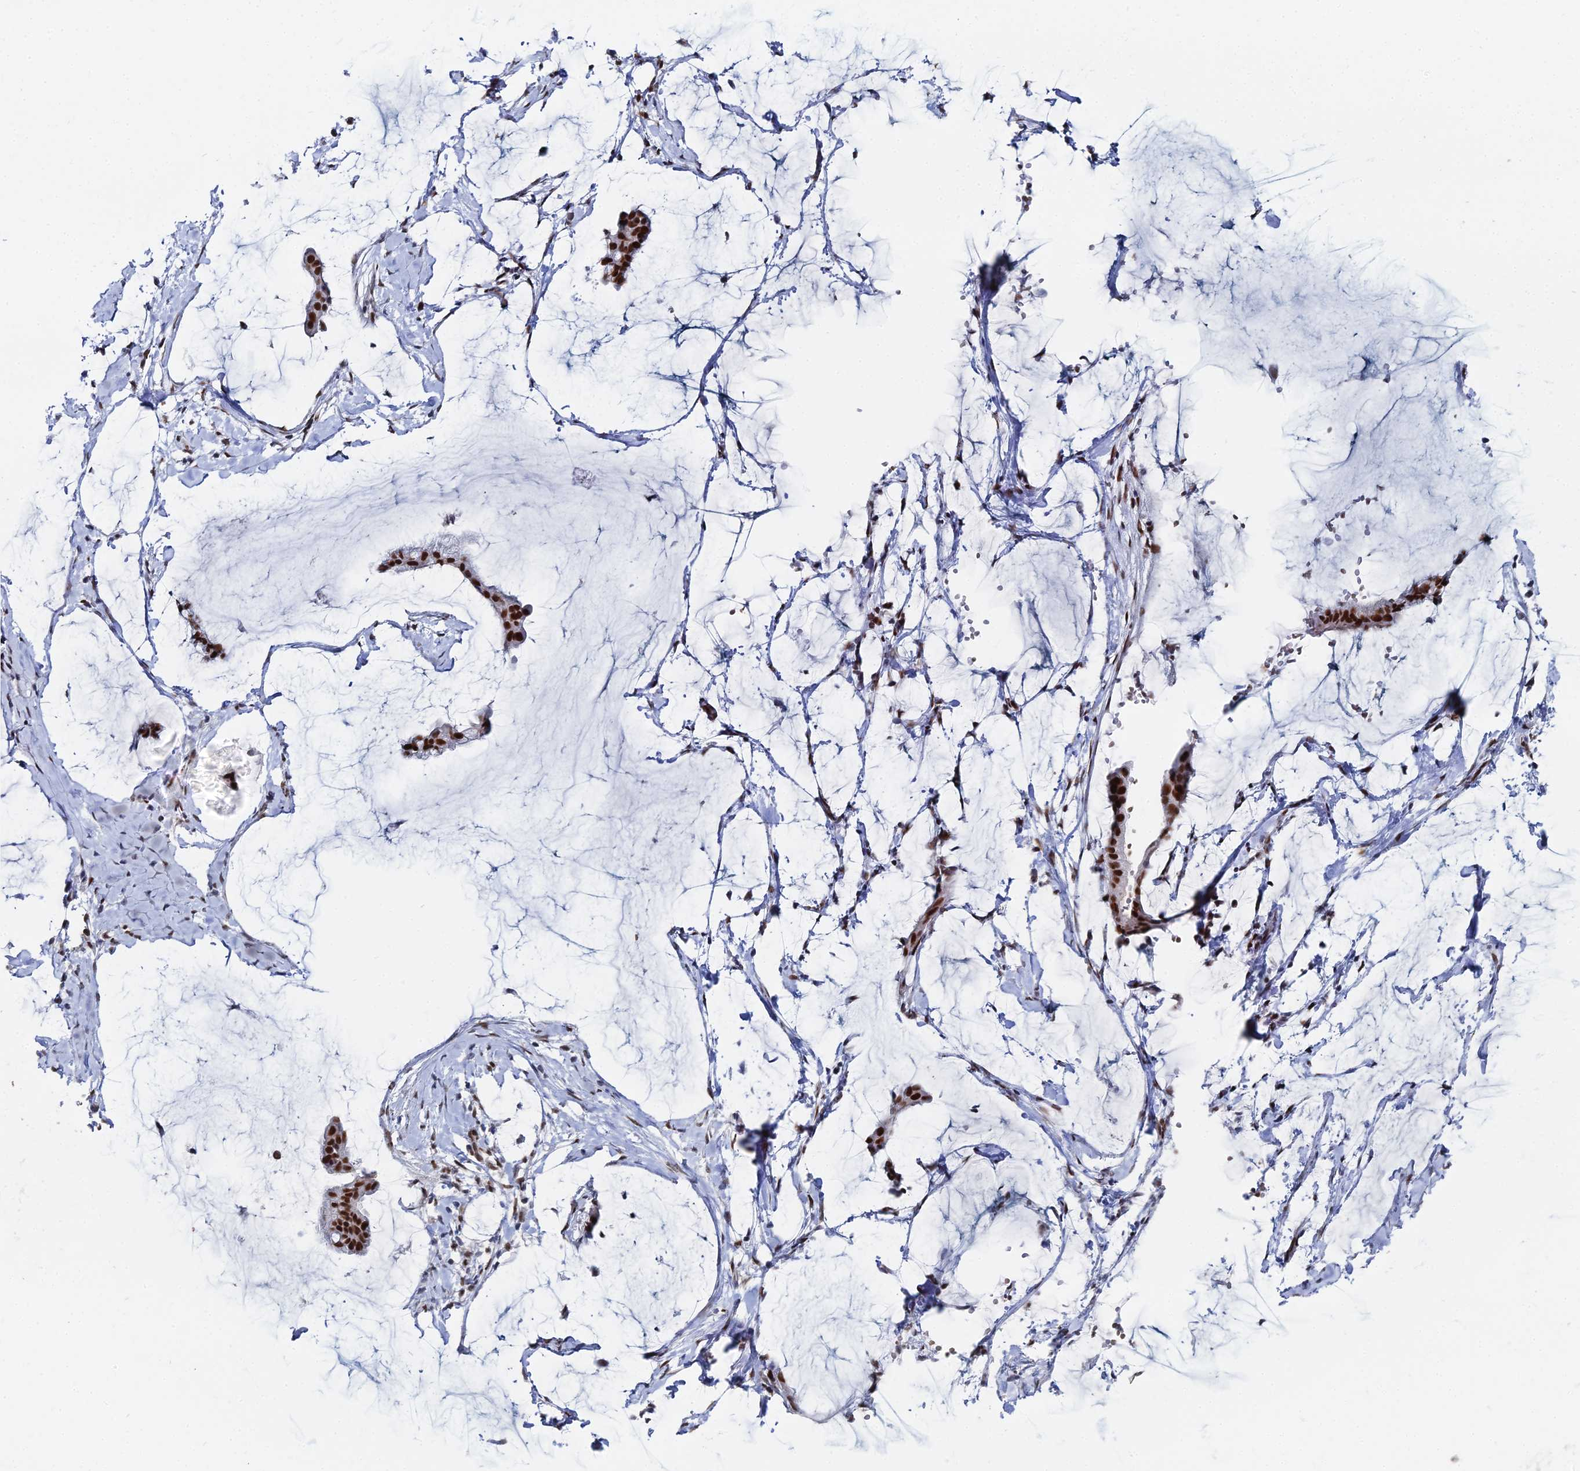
{"staining": {"intensity": "strong", "quantity": ">75%", "location": "nuclear"}, "tissue": "ovarian cancer", "cell_type": "Tumor cells", "image_type": "cancer", "snomed": [{"axis": "morphology", "description": "Cystadenocarcinoma, mucinous, NOS"}, {"axis": "topography", "description": "Ovary"}], "caption": "Immunohistochemistry (IHC) micrograph of neoplastic tissue: ovarian cancer stained using immunohistochemistry (IHC) reveals high levels of strong protein expression localized specifically in the nuclear of tumor cells, appearing as a nuclear brown color.", "gene": "GSC2", "patient": {"sex": "female", "age": 73}}